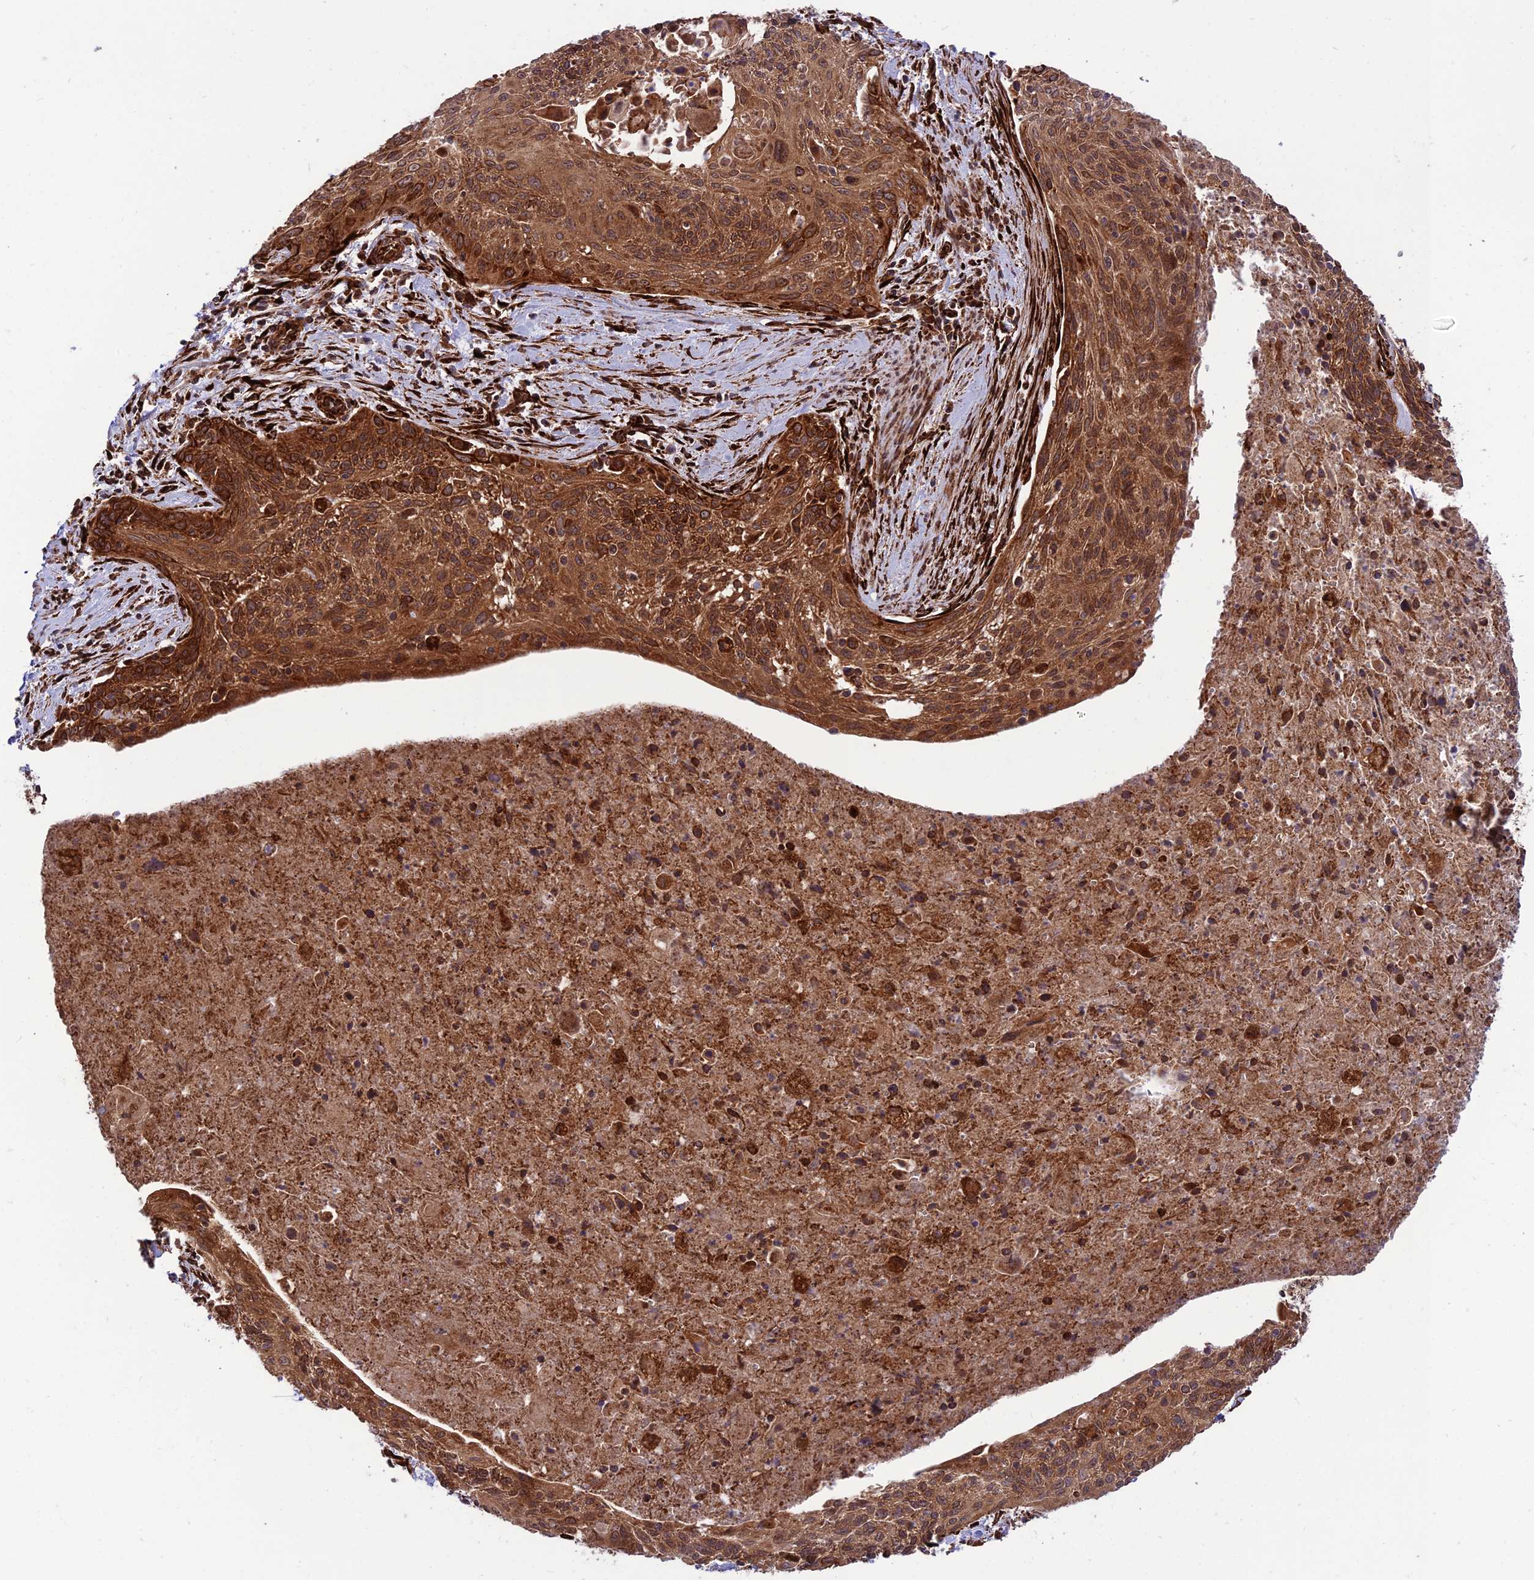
{"staining": {"intensity": "strong", "quantity": ">75%", "location": "cytoplasmic/membranous"}, "tissue": "cervical cancer", "cell_type": "Tumor cells", "image_type": "cancer", "snomed": [{"axis": "morphology", "description": "Squamous cell carcinoma, NOS"}, {"axis": "topography", "description": "Cervix"}], "caption": "Human cervical squamous cell carcinoma stained for a protein (brown) exhibits strong cytoplasmic/membranous positive positivity in approximately >75% of tumor cells.", "gene": "CRTAP", "patient": {"sex": "female", "age": 55}}